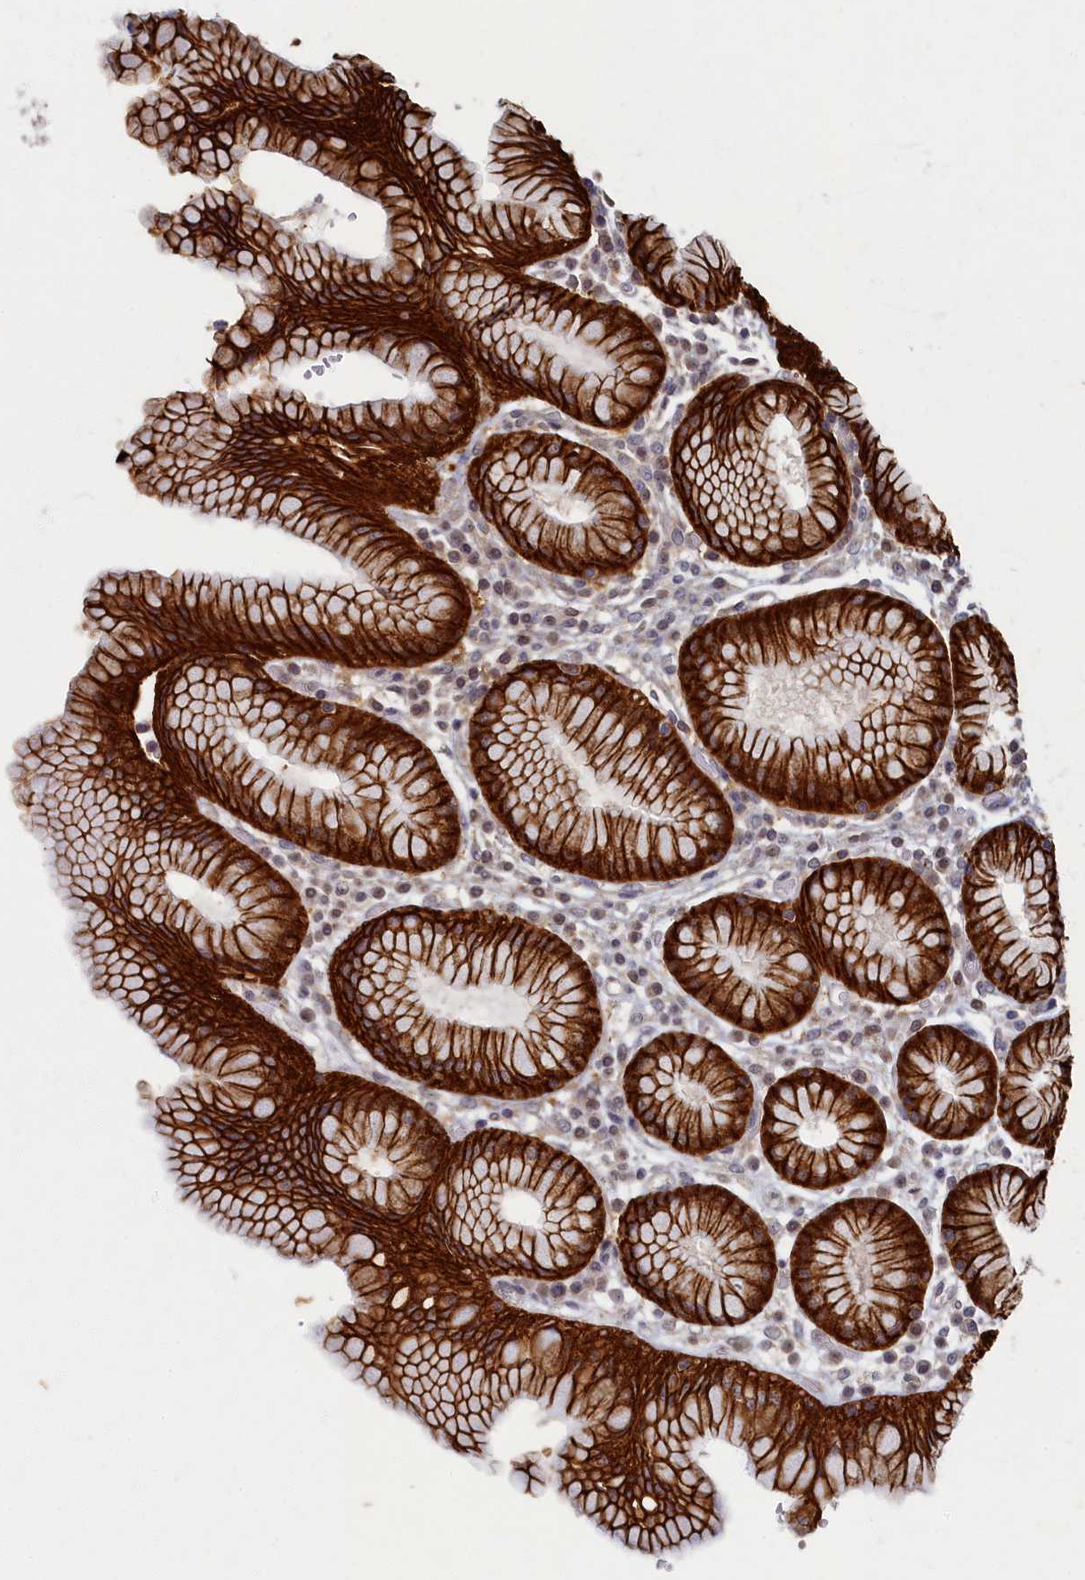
{"staining": {"intensity": "strong", "quantity": ">75%", "location": "cytoplasmic/membranous"}, "tissue": "stomach", "cell_type": "Glandular cells", "image_type": "normal", "snomed": [{"axis": "morphology", "description": "Normal tissue, NOS"}, {"axis": "topography", "description": "Stomach"}, {"axis": "topography", "description": "Stomach, lower"}], "caption": "Immunohistochemical staining of unremarkable stomach demonstrates strong cytoplasmic/membranous protein staining in about >75% of glandular cells. The protein of interest is stained brown, and the nuclei are stained in blue (DAB IHC with brightfield microscopy, high magnification).", "gene": "WDR59", "patient": {"sex": "female", "age": 56}}